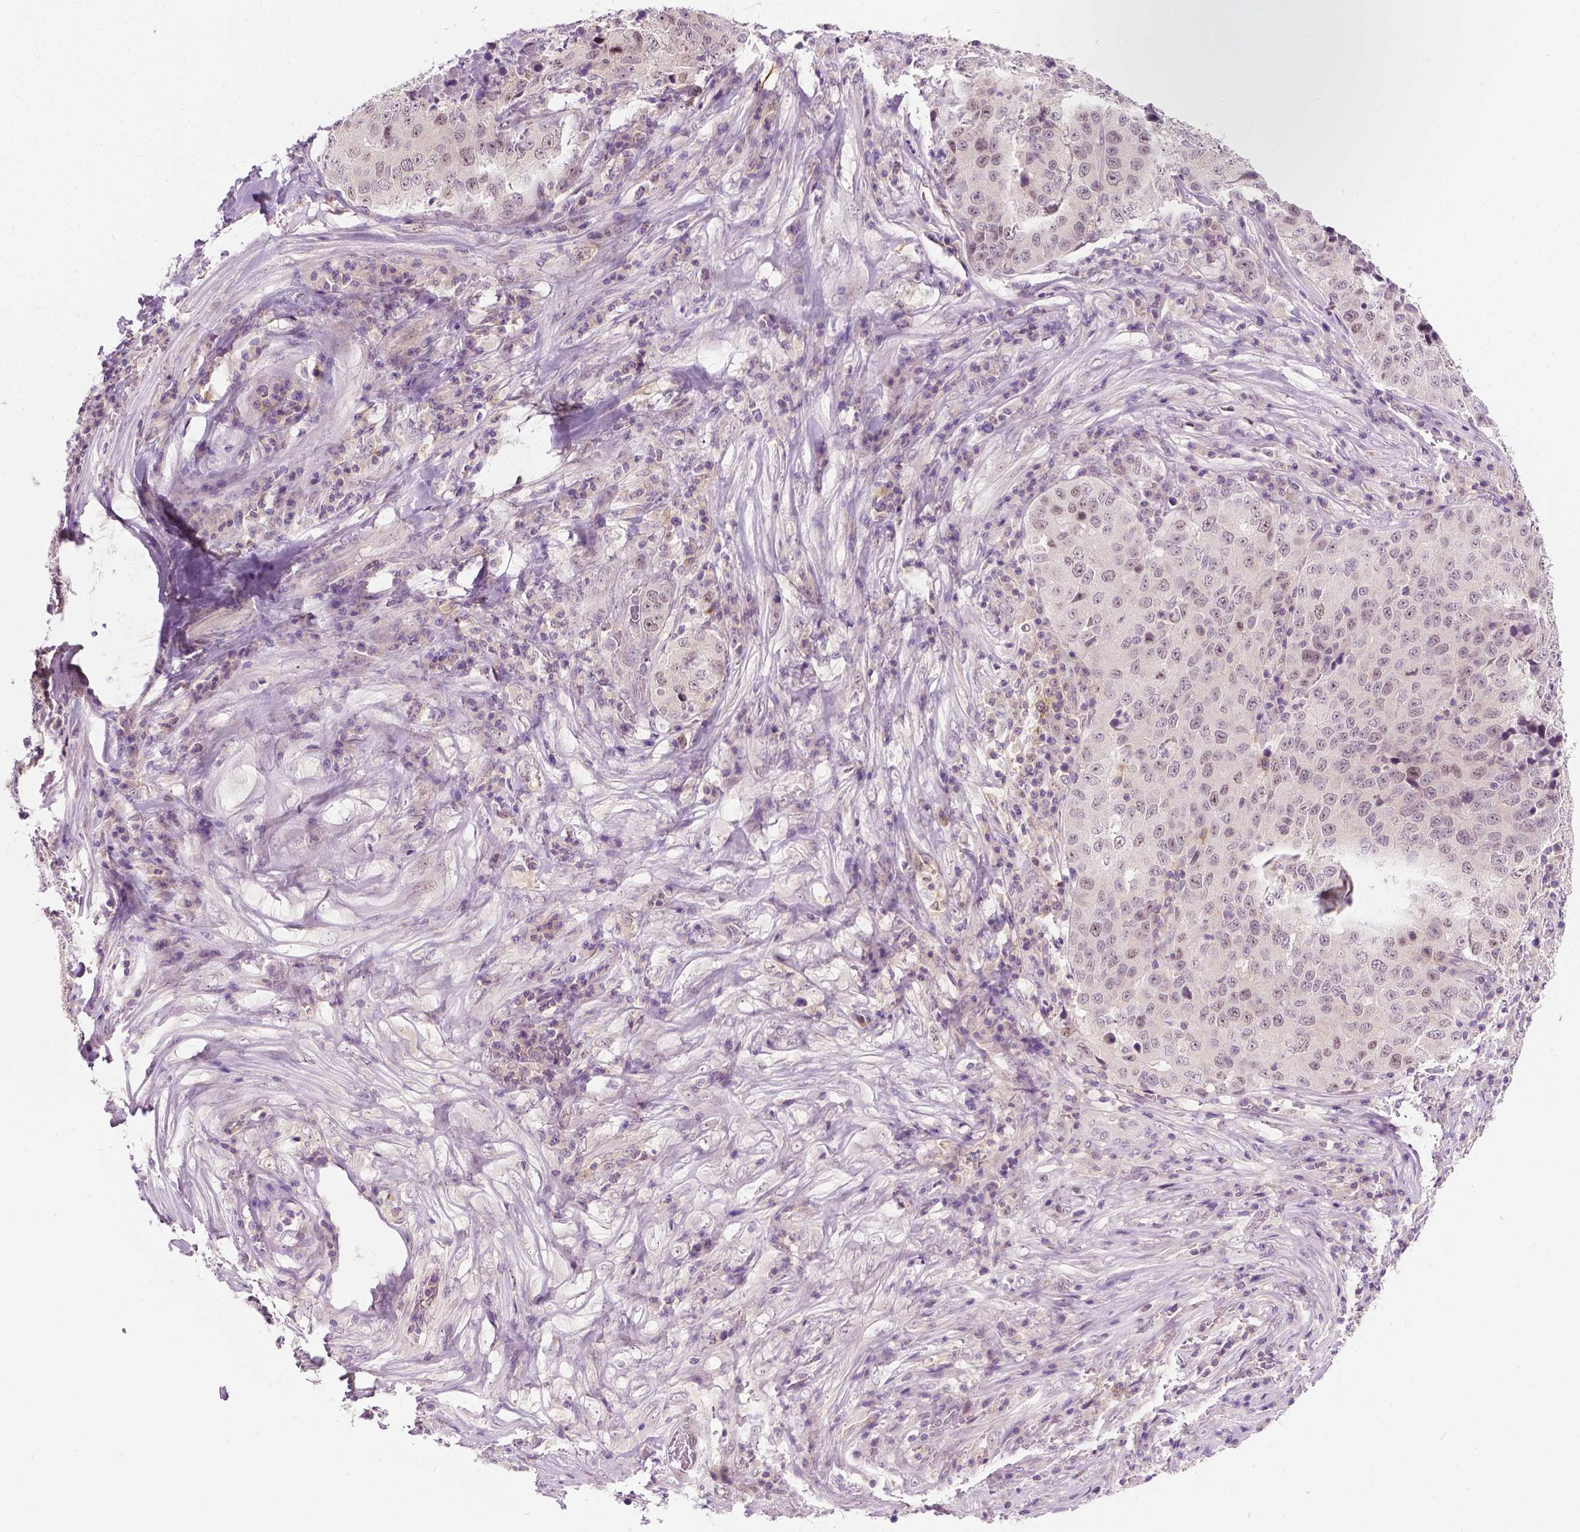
{"staining": {"intensity": "weak", "quantity": ">75%", "location": "nuclear"}, "tissue": "stomach cancer", "cell_type": "Tumor cells", "image_type": "cancer", "snomed": [{"axis": "morphology", "description": "Adenocarcinoma, NOS"}, {"axis": "topography", "description": "Stomach"}], "caption": "Protein expression analysis of human stomach adenocarcinoma reveals weak nuclear expression in about >75% of tumor cells.", "gene": "DENND4A", "patient": {"sex": "male", "age": 71}}